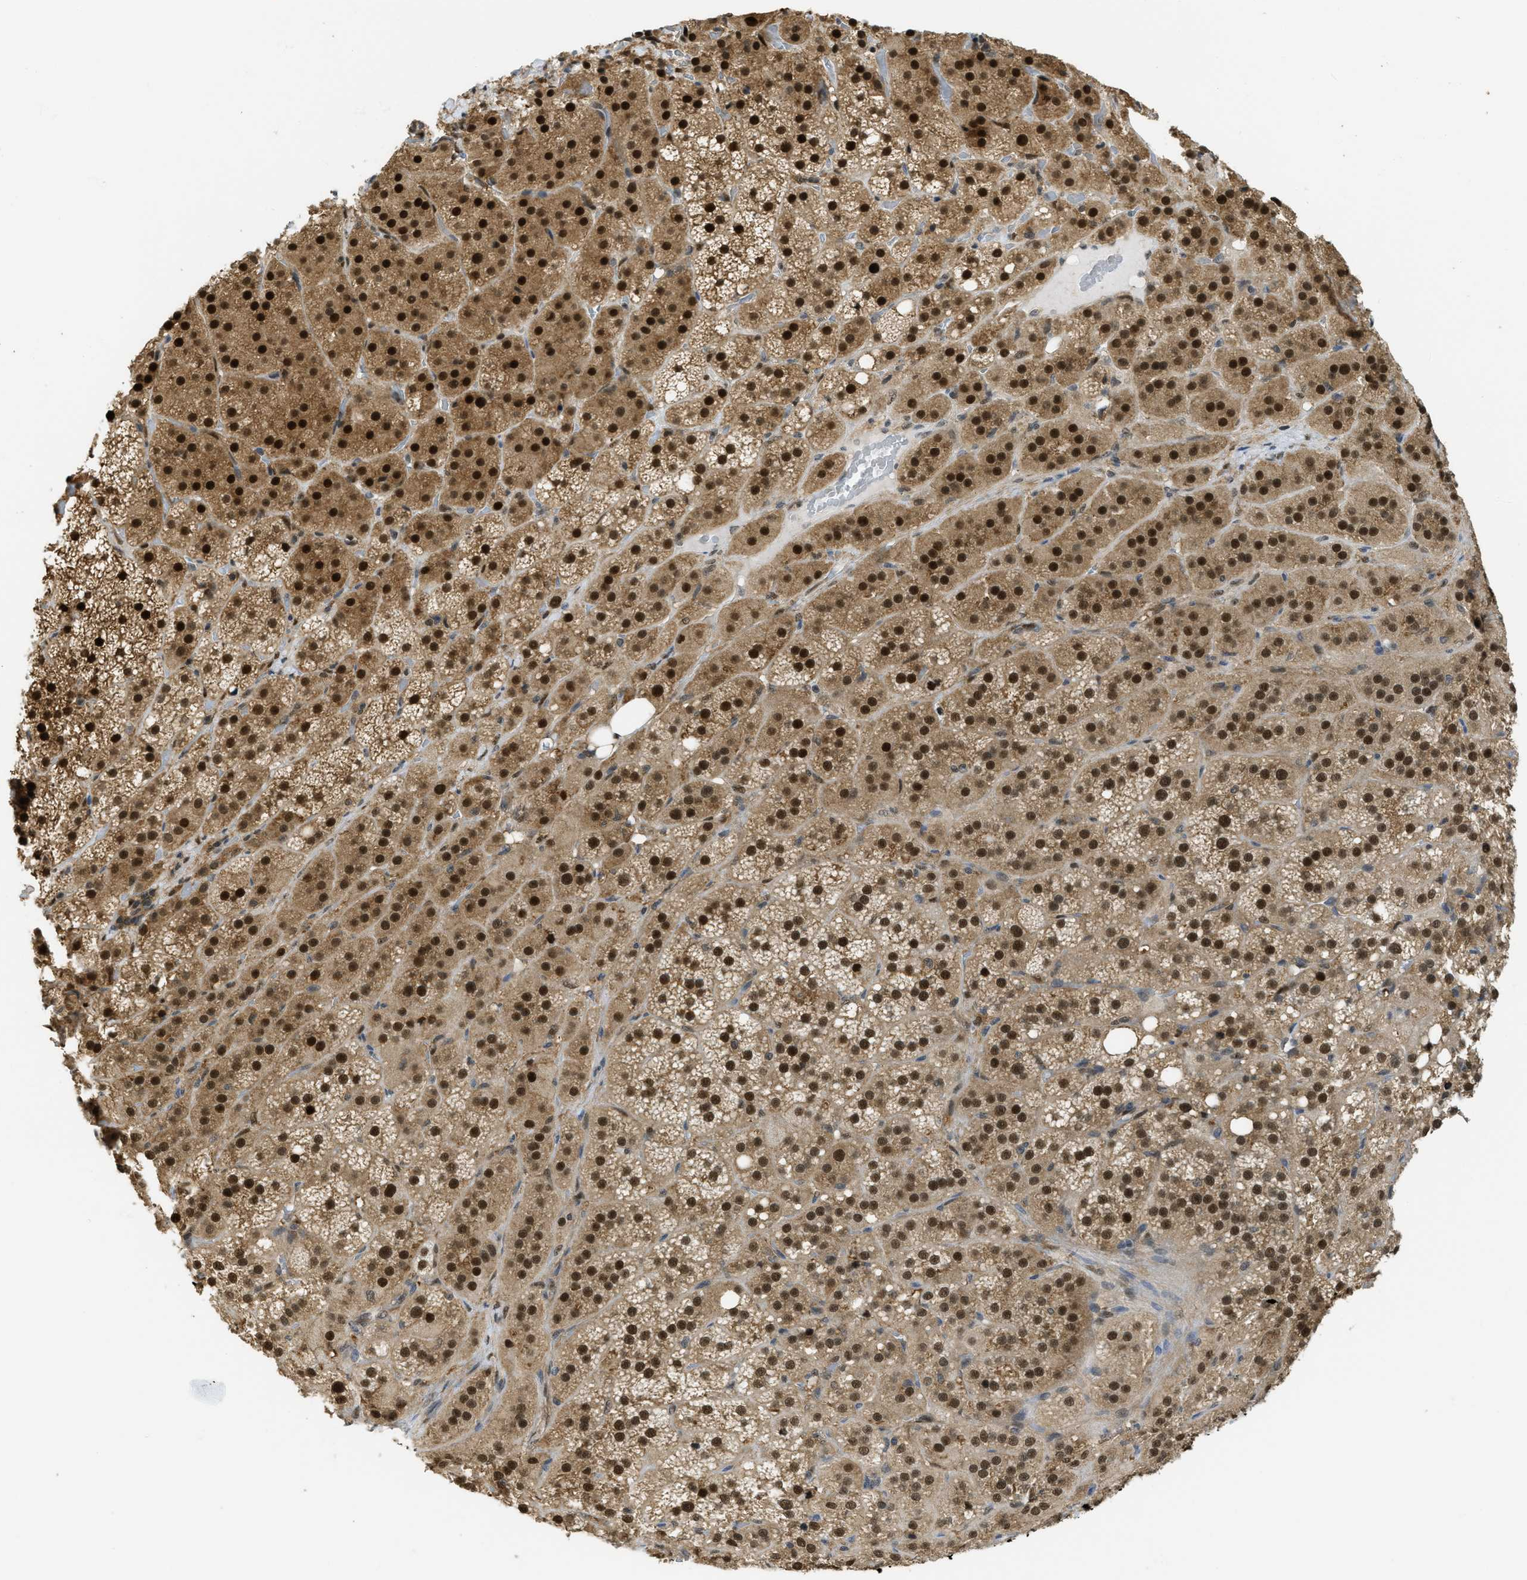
{"staining": {"intensity": "strong", "quantity": ">75%", "location": "cytoplasmic/membranous,nuclear"}, "tissue": "adrenal gland", "cell_type": "Glandular cells", "image_type": "normal", "snomed": [{"axis": "morphology", "description": "Normal tissue, NOS"}, {"axis": "topography", "description": "Adrenal gland"}], "caption": "Immunohistochemical staining of unremarkable human adrenal gland displays strong cytoplasmic/membranous,nuclear protein staining in about >75% of glandular cells. Using DAB (3,3'-diaminobenzidine) (brown) and hematoxylin (blue) stains, captured at high magnification using brightfield microscopy.", "gene": "PSMC5", "patient": {"sex": "female", "age": 59}}